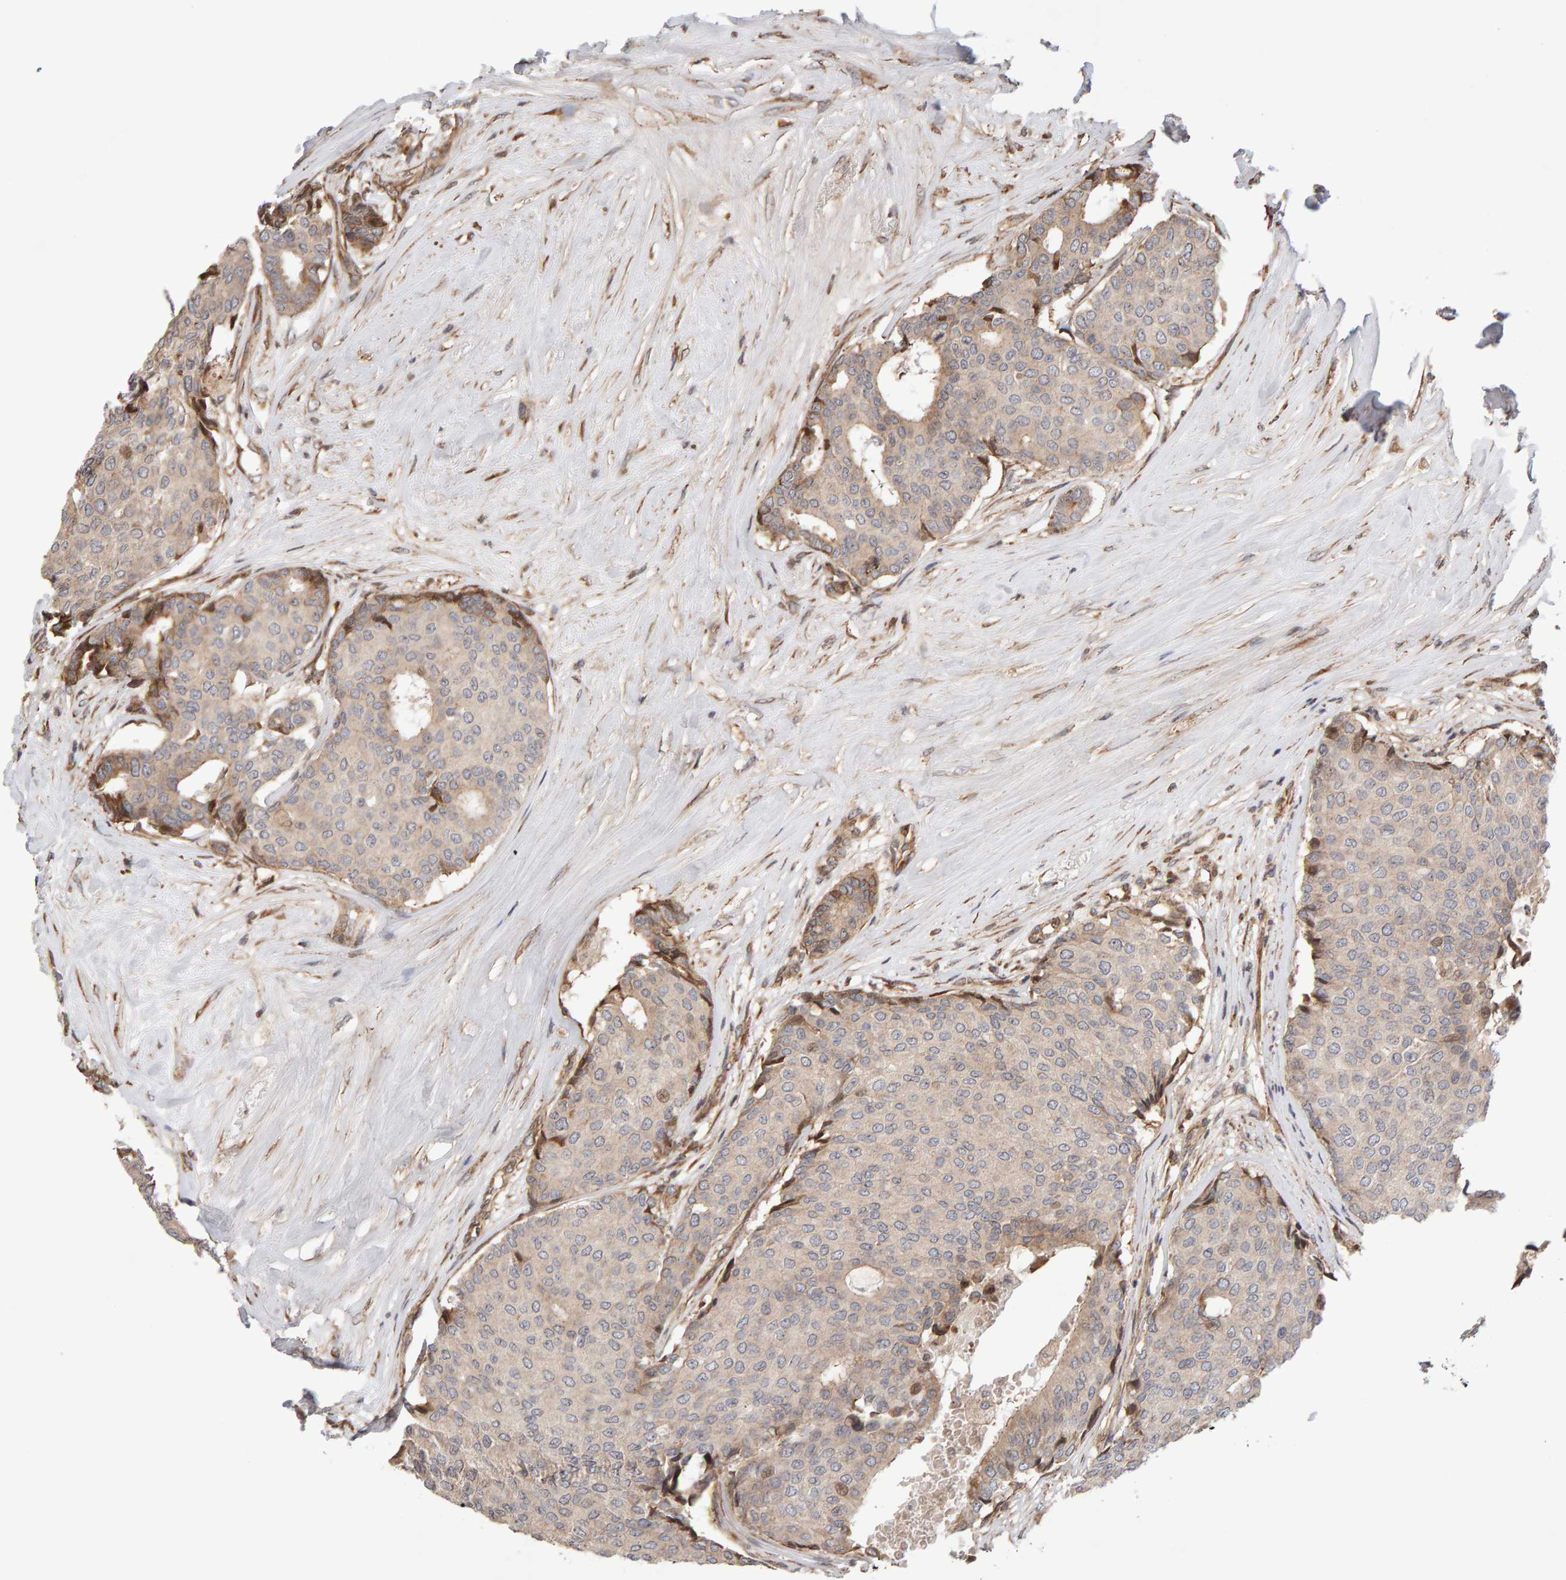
{"staining": {"intensity": "weak", "quantity": "25%-75%", "location": "cytoplasmic/membranous"}, "tissue": "breast cancer", "cell_type": "Tumor cells", "image_type": "cancer", "snomed": [{"axis": "morphology", "description": "Duct carcinoma"}, {"axis": "topography", "description": "Breast"}], "caption": "Tumor cells display weak cytoplasmic/membranous expression in approximately 25%-75% of cells in breast cancer (invasive ductal carcinoma).", "gene": "LZTS1", "patient": {"sex": "female", "age": 75}}